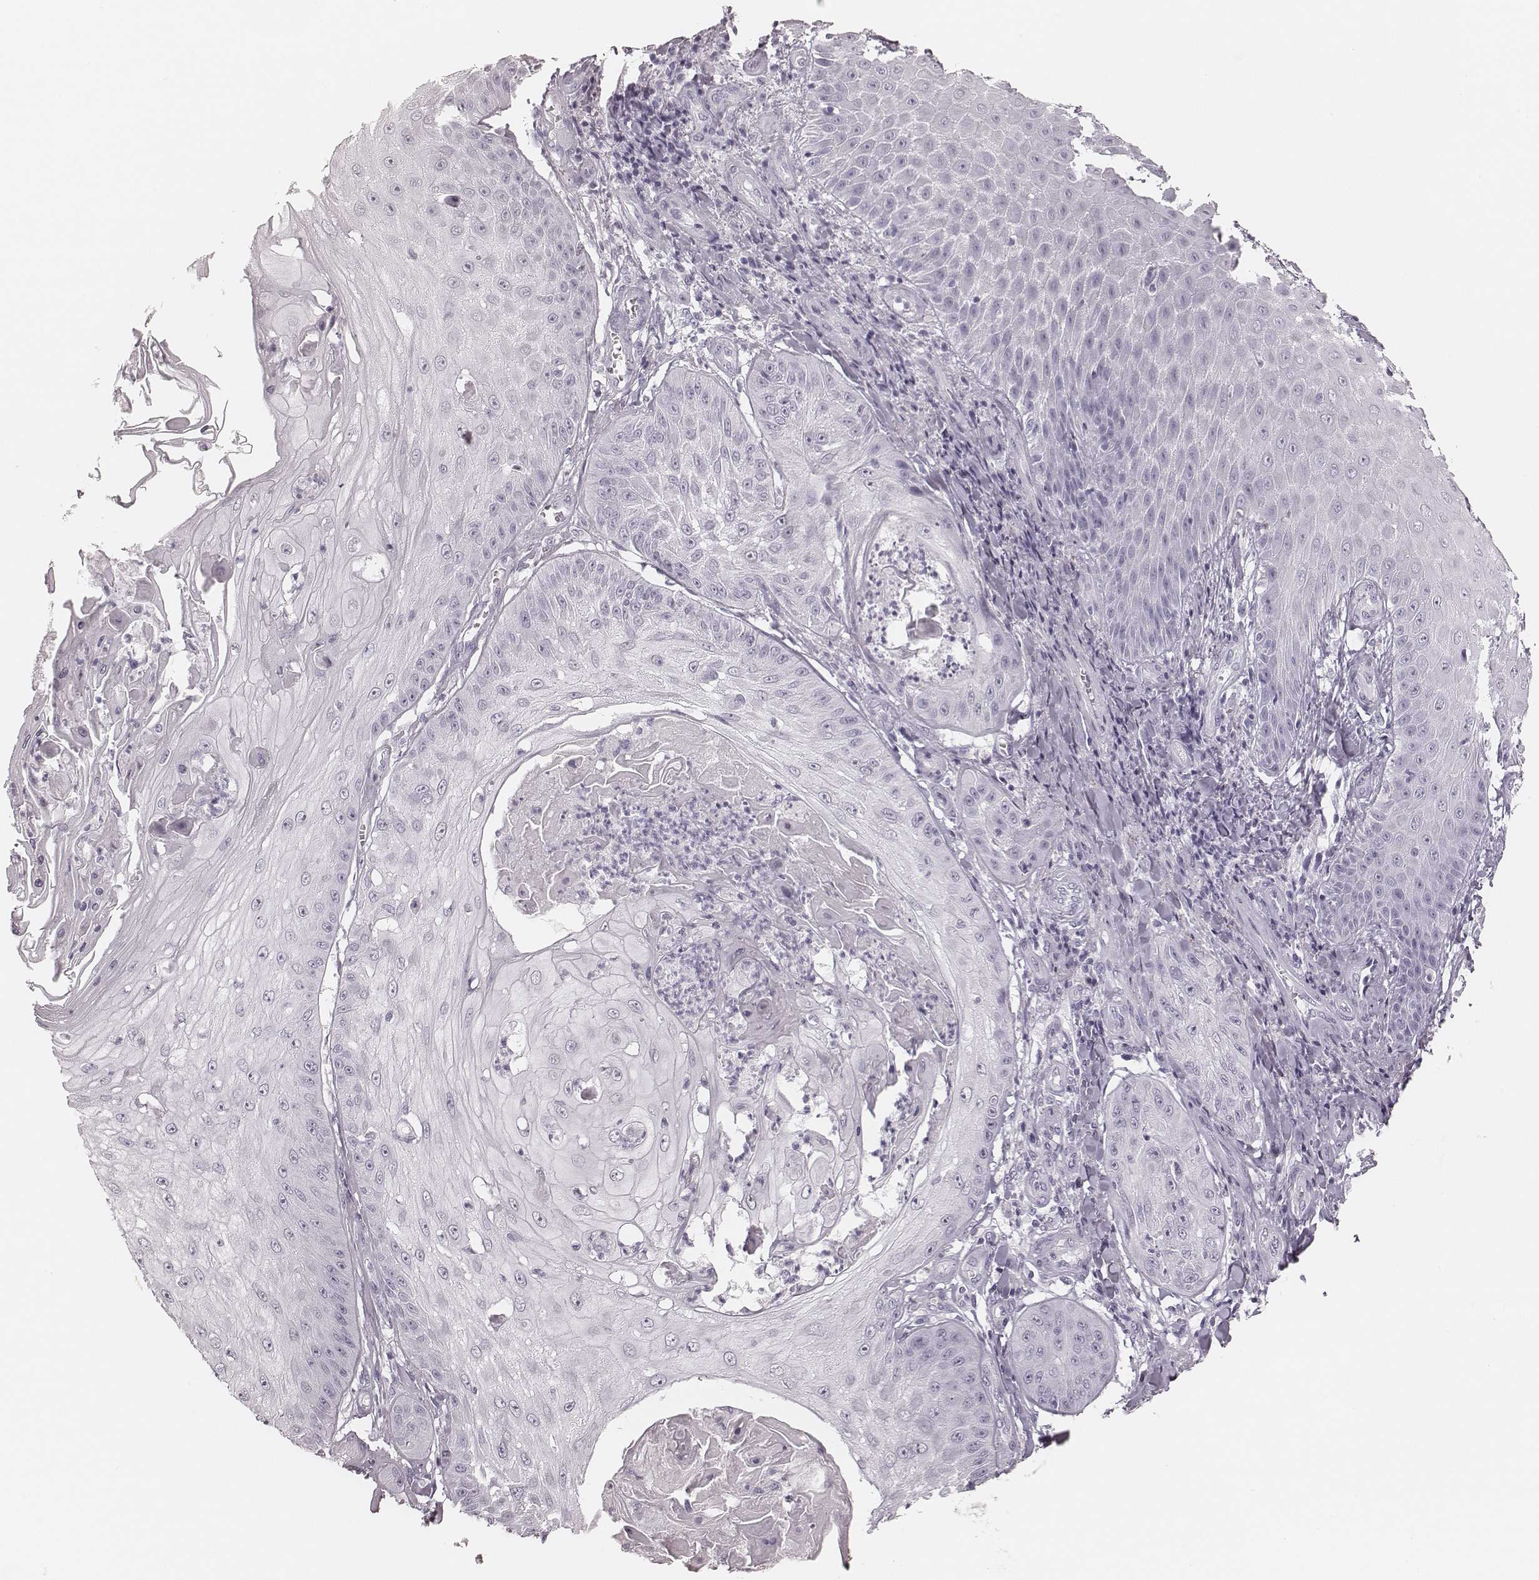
{"staining": {"intensity": "negative", "quantity": "none", "location": "none"}, "tissue": "skin cancer", "cell_type": "Tumor cells", "image_type": "cancer", "snomed": [{"axis": "morphology", "description": "Squamous cell carcinoma, NOS"}, {"axis": "topography", "description": "Skin"}], "caption": "Human squamous cell carcinoma (skin) stained for a protein using IHC exhibits no expression in tumor cells.", "gene": "MSX1", "patient": {"sex": "male", "age": 70}}